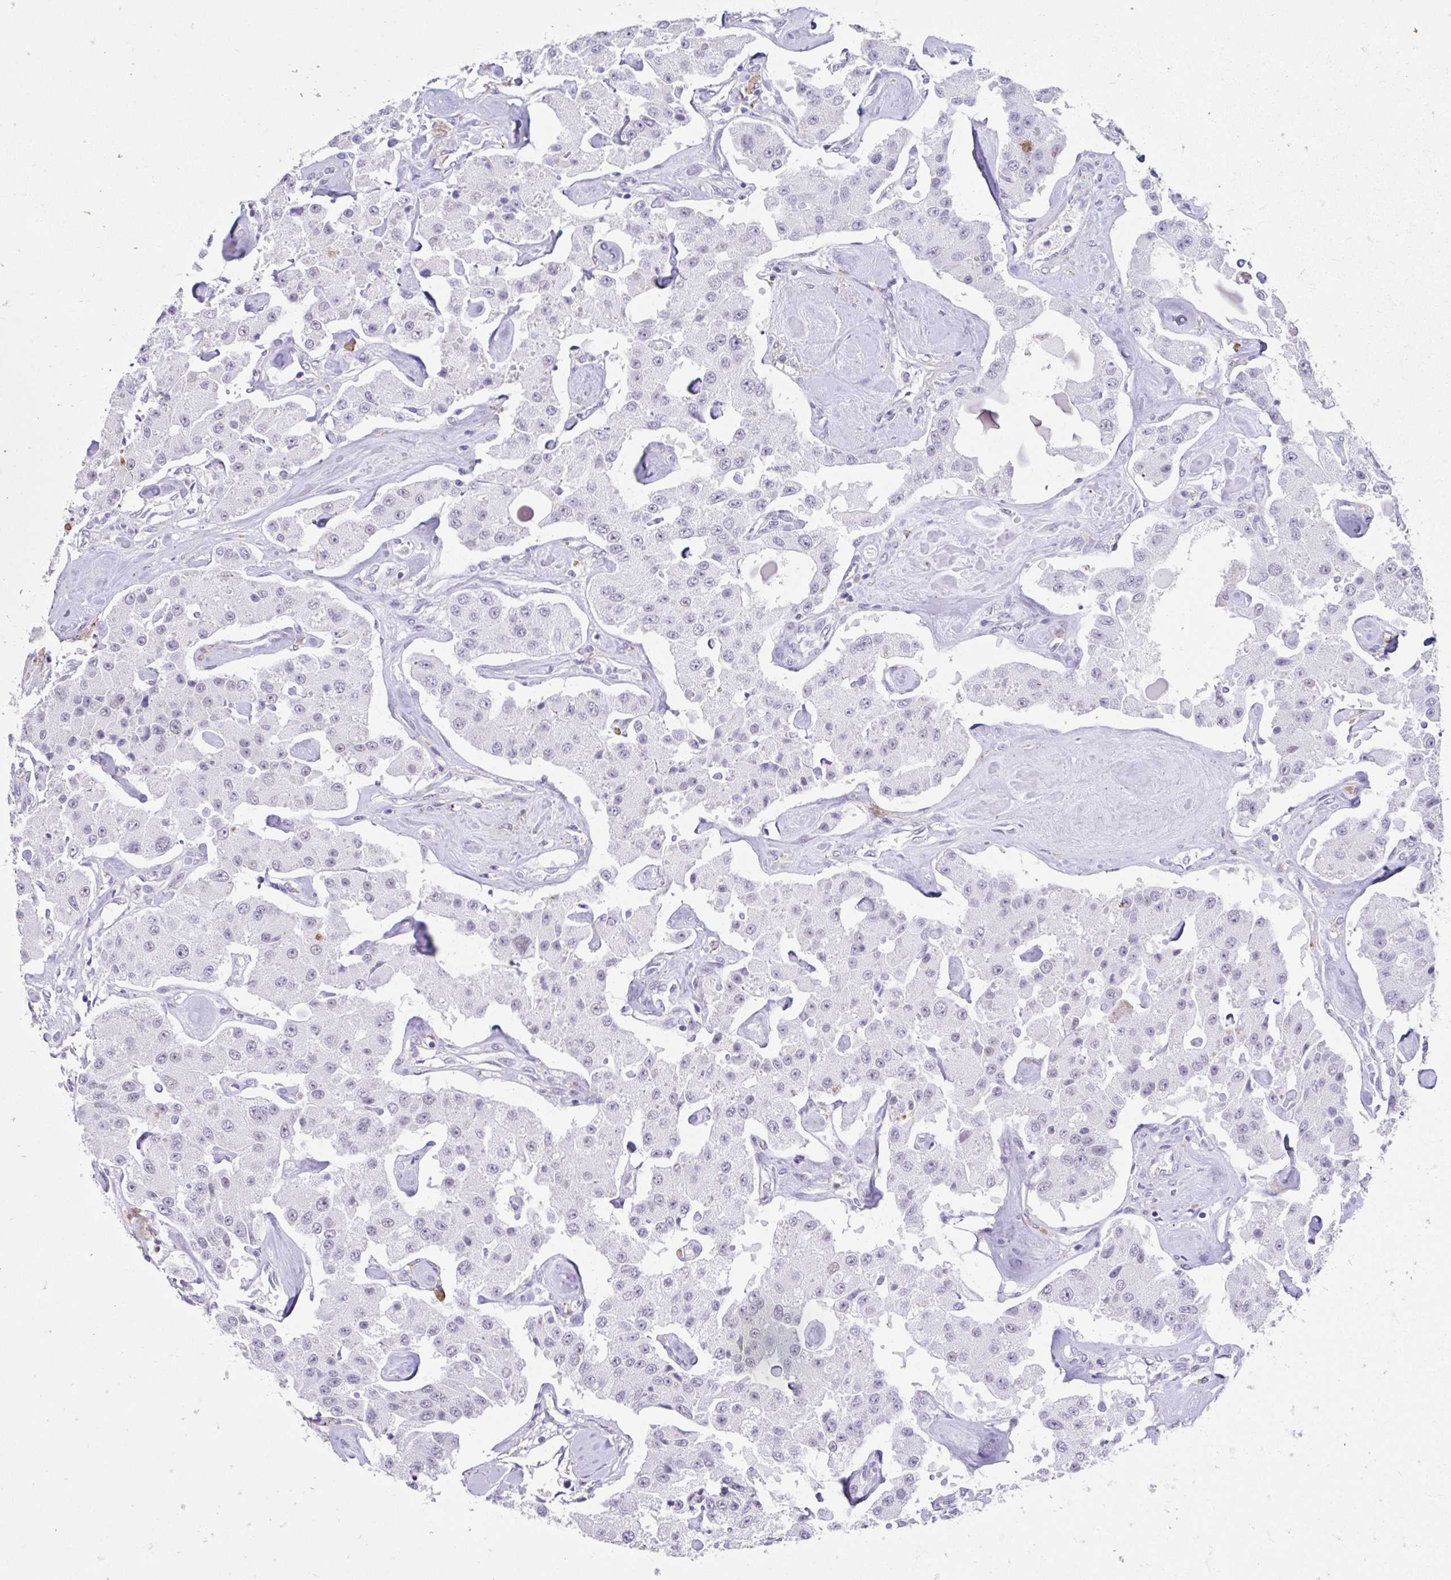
{"staining": {"intensity": "negative", "quantity": "none", "location": "none"}, "tissue": "carcinoid", "cell_type": "Tumor cells", "image_type": "cancer", "snomed": [{"axis": "morphology", "description": "Carcinoid, malignant, NOS"}, {"axis": "topography", "description": "Pancreas"}], "caption": "Tumor cells show no significant positivity in carcinoid (malignant).", "gene": "DCAF17", "patient": {"sex": "male", "age": 41}}